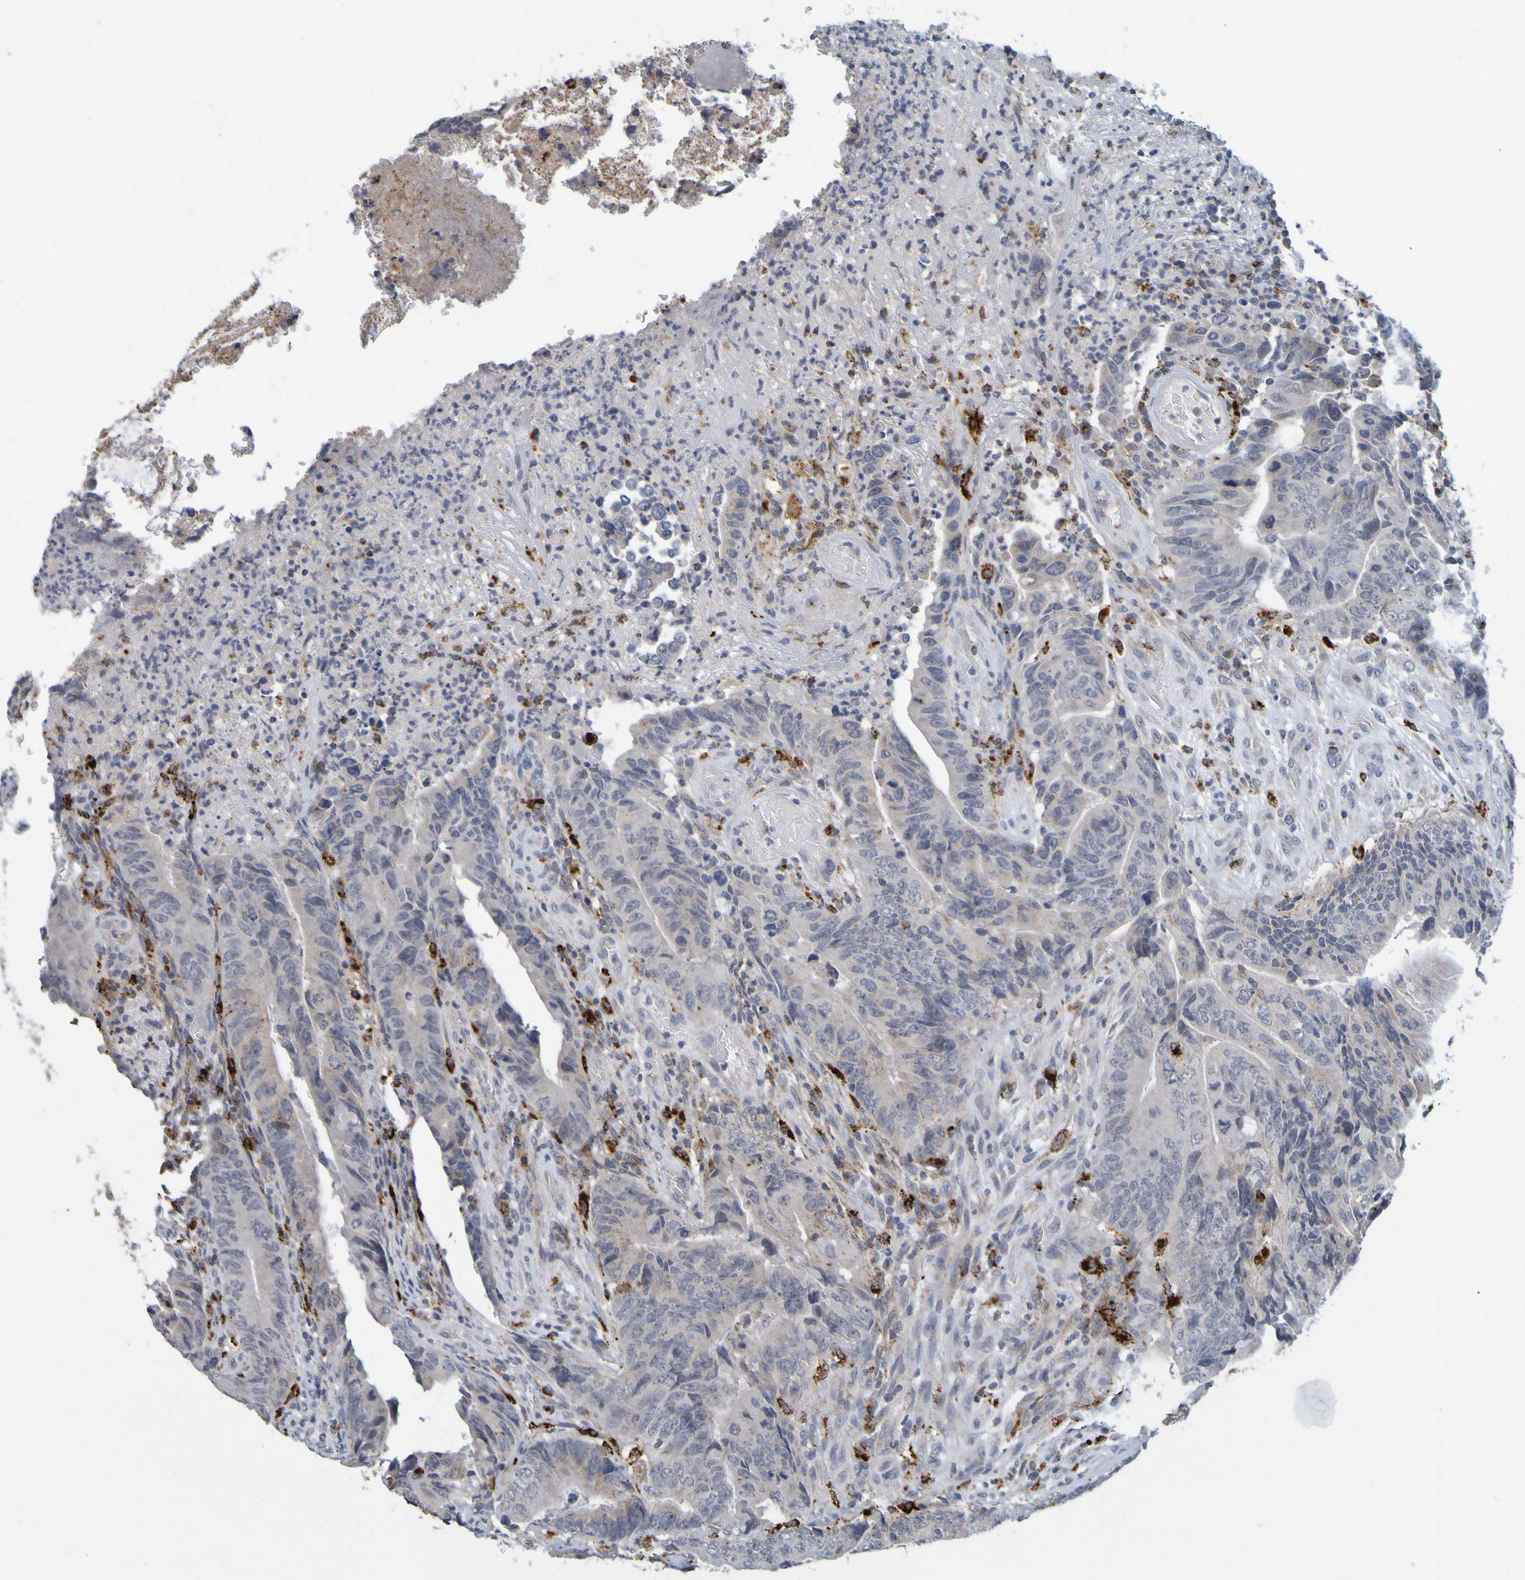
{"staining": {"intensity": "weak", "quantity": "<25%", "location": "cytoplasmic/membranous"}, "tissue": "colorectal cancer", "cell_type": "Tumor cells", "image_type": "cancer", "snomed": [{"axis": "morphology", "description": "Normal tissue, NOS"}, {"axis": "morphology", "description": "Adenocarcinoma, NOS"}, {"axis": "topography", "description": "Colon"}], "caption": "Photomicrograph shows no protein expression in tumor cells of colorectal cancer tissue. (DAB (3,3'-diaminobenzidine) immunohistochemistry visualized using brightfield microscopy, high magnification).", "gene": "TPH1", "patient": {"sex": "male", "age": 56}}